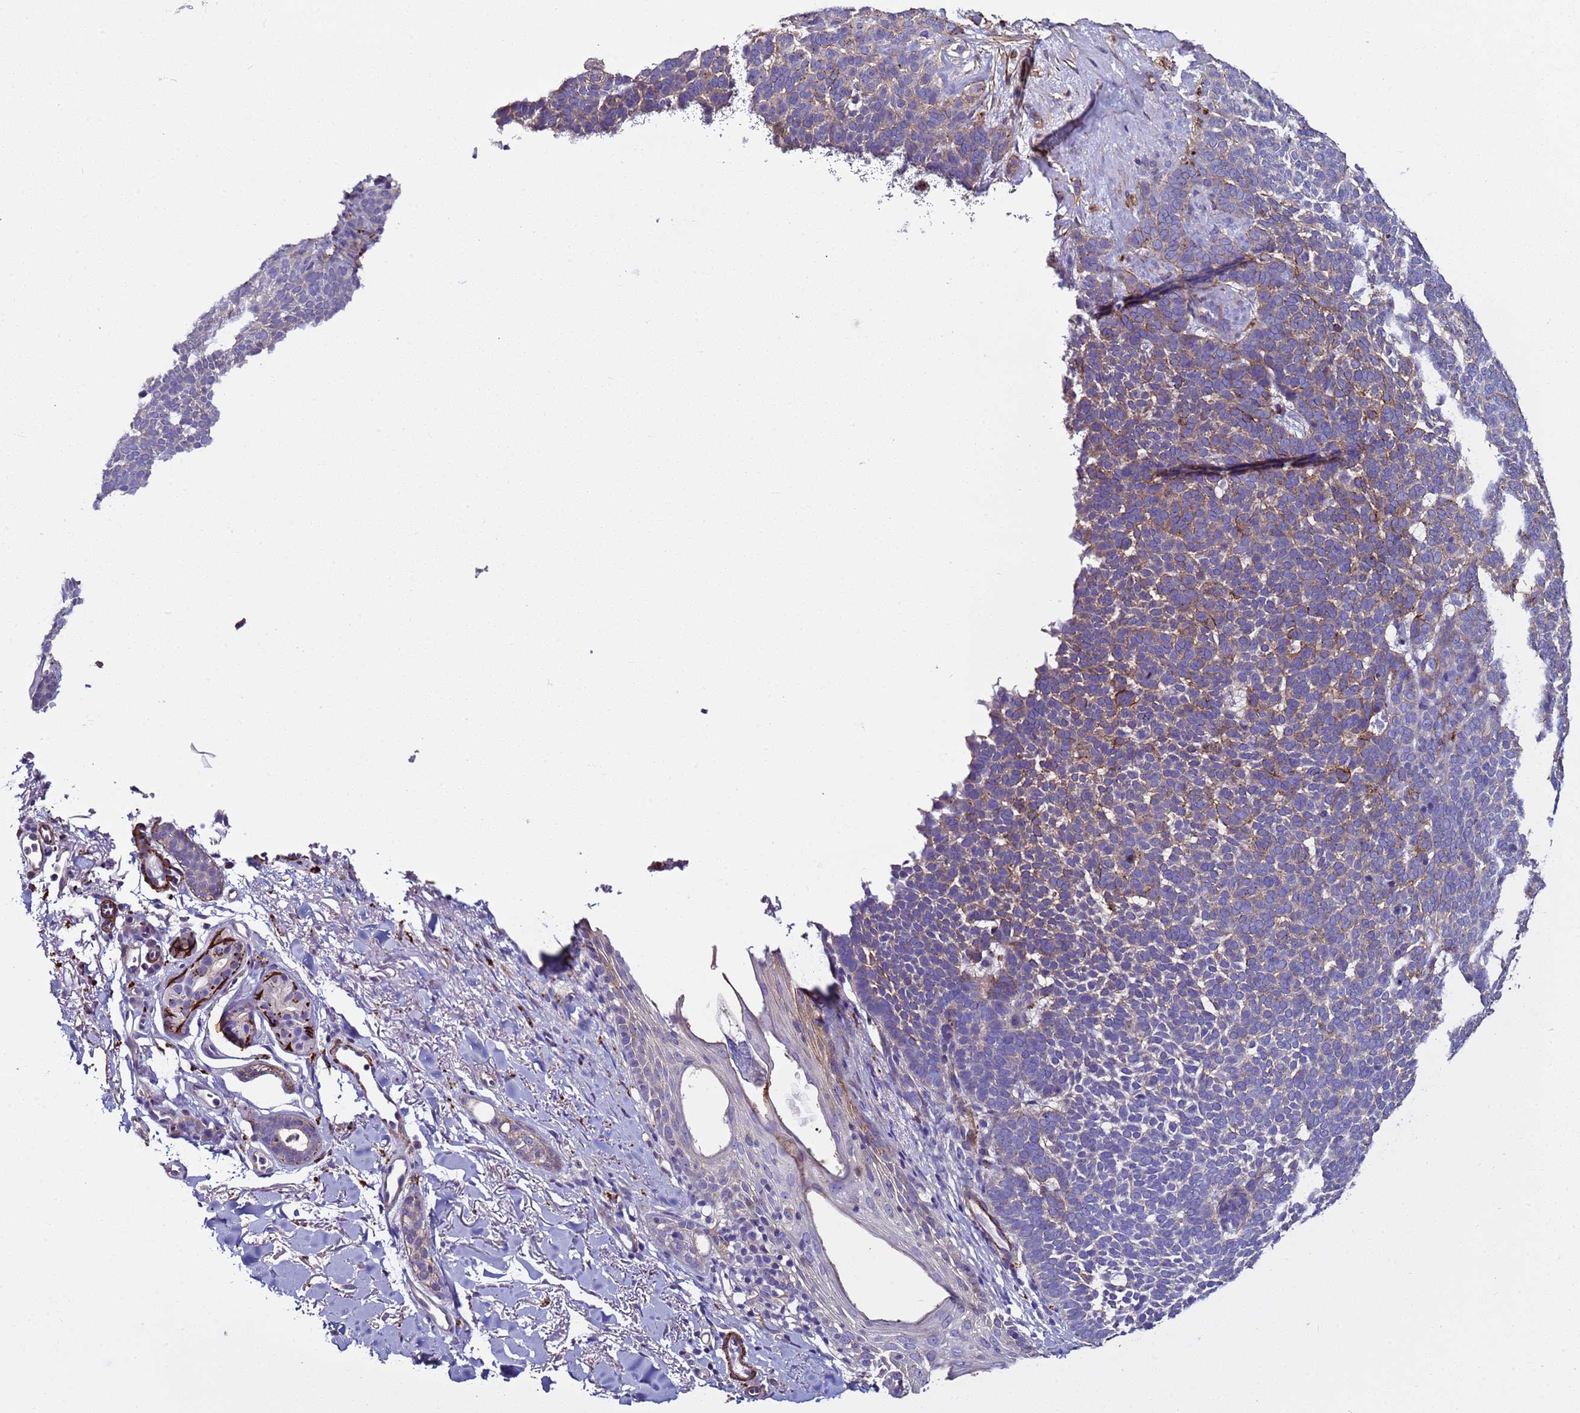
{"staining": {"intensity": "moderate", "quantity": "<25%", "location": "cytoplasmic/membranous"}, "tissue": "skin cancer", "cell_type": "Tumor cells", "image_type": "cancer", "snomed": [{"axis": "morphology", "description": "Basal cell carcinoma"}, {"axis": "topography", "description": "Skin"}], "caption": "This image reveals immunohistochemistry (IHC) staining of skin cancer, with low moderate cytoplasmic/membranous positivity in about <25% of tumor cells.", "gene": "RABL2B", "patient": {"sex": "female", "age": 77}}